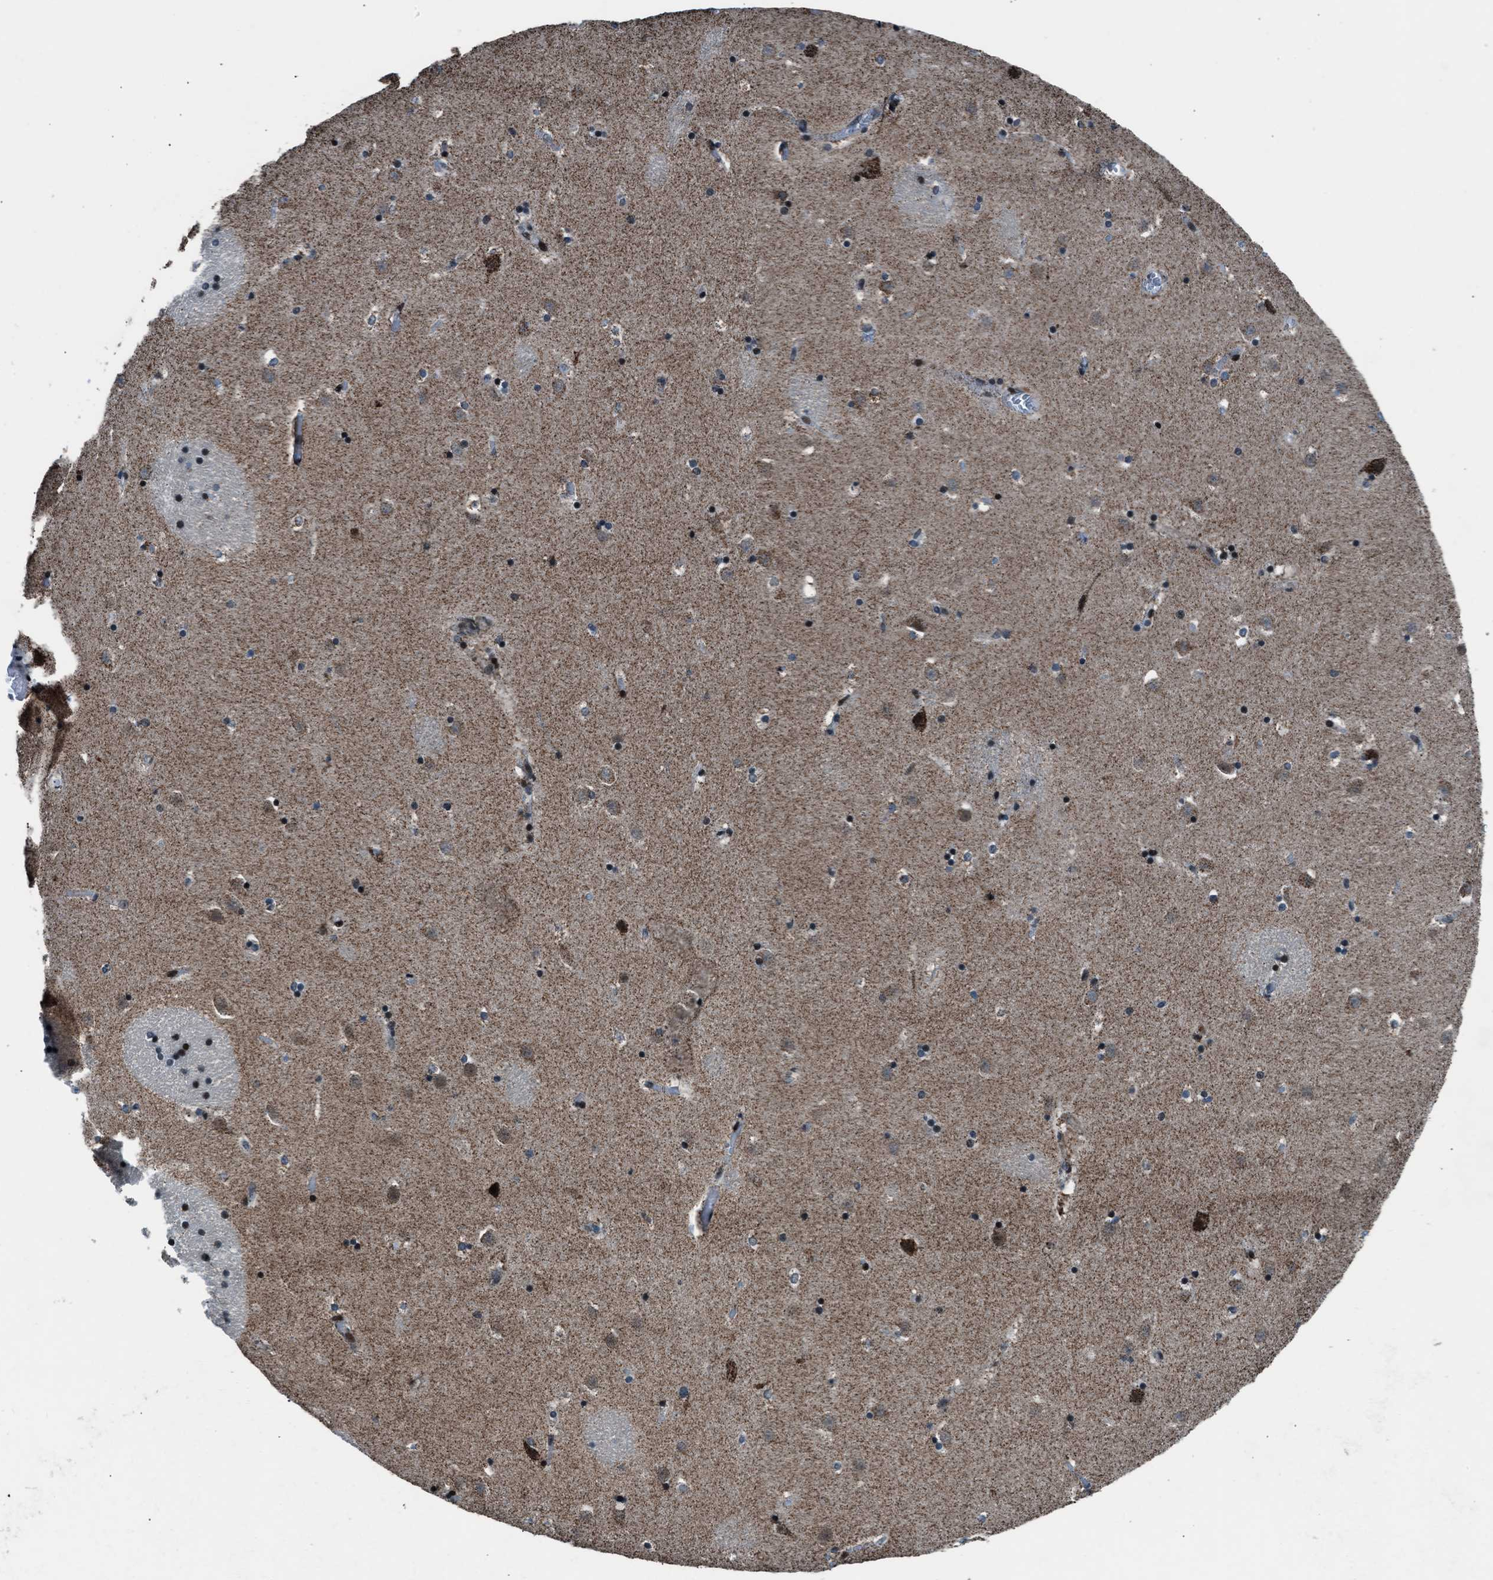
{"staining": {"intensity": "moderate", "quantity": "<25%", "location": "cytoplasmic/membranous,nuclear"}, "tissue": "caudate", "cell_type": "Glial cells", "image_type": "normal", "snomed": [{"axis": "morphology", "description": "Normal tissue, NOS"}, {"axis": "topography", "description": "Lateral ventricle wall"}], "caption": "An immunohistochemistry photomicrograph of unremarkable tissue is shown. Protein staining in brown highlights moderate cytoplasmic/membranous,nuclear positivity in caudate within glial cells. (DAB IHC with brightfield microscopy, high magnification).", "gene": "MORC3", "patient": {"sex": "male", "age": 45}}